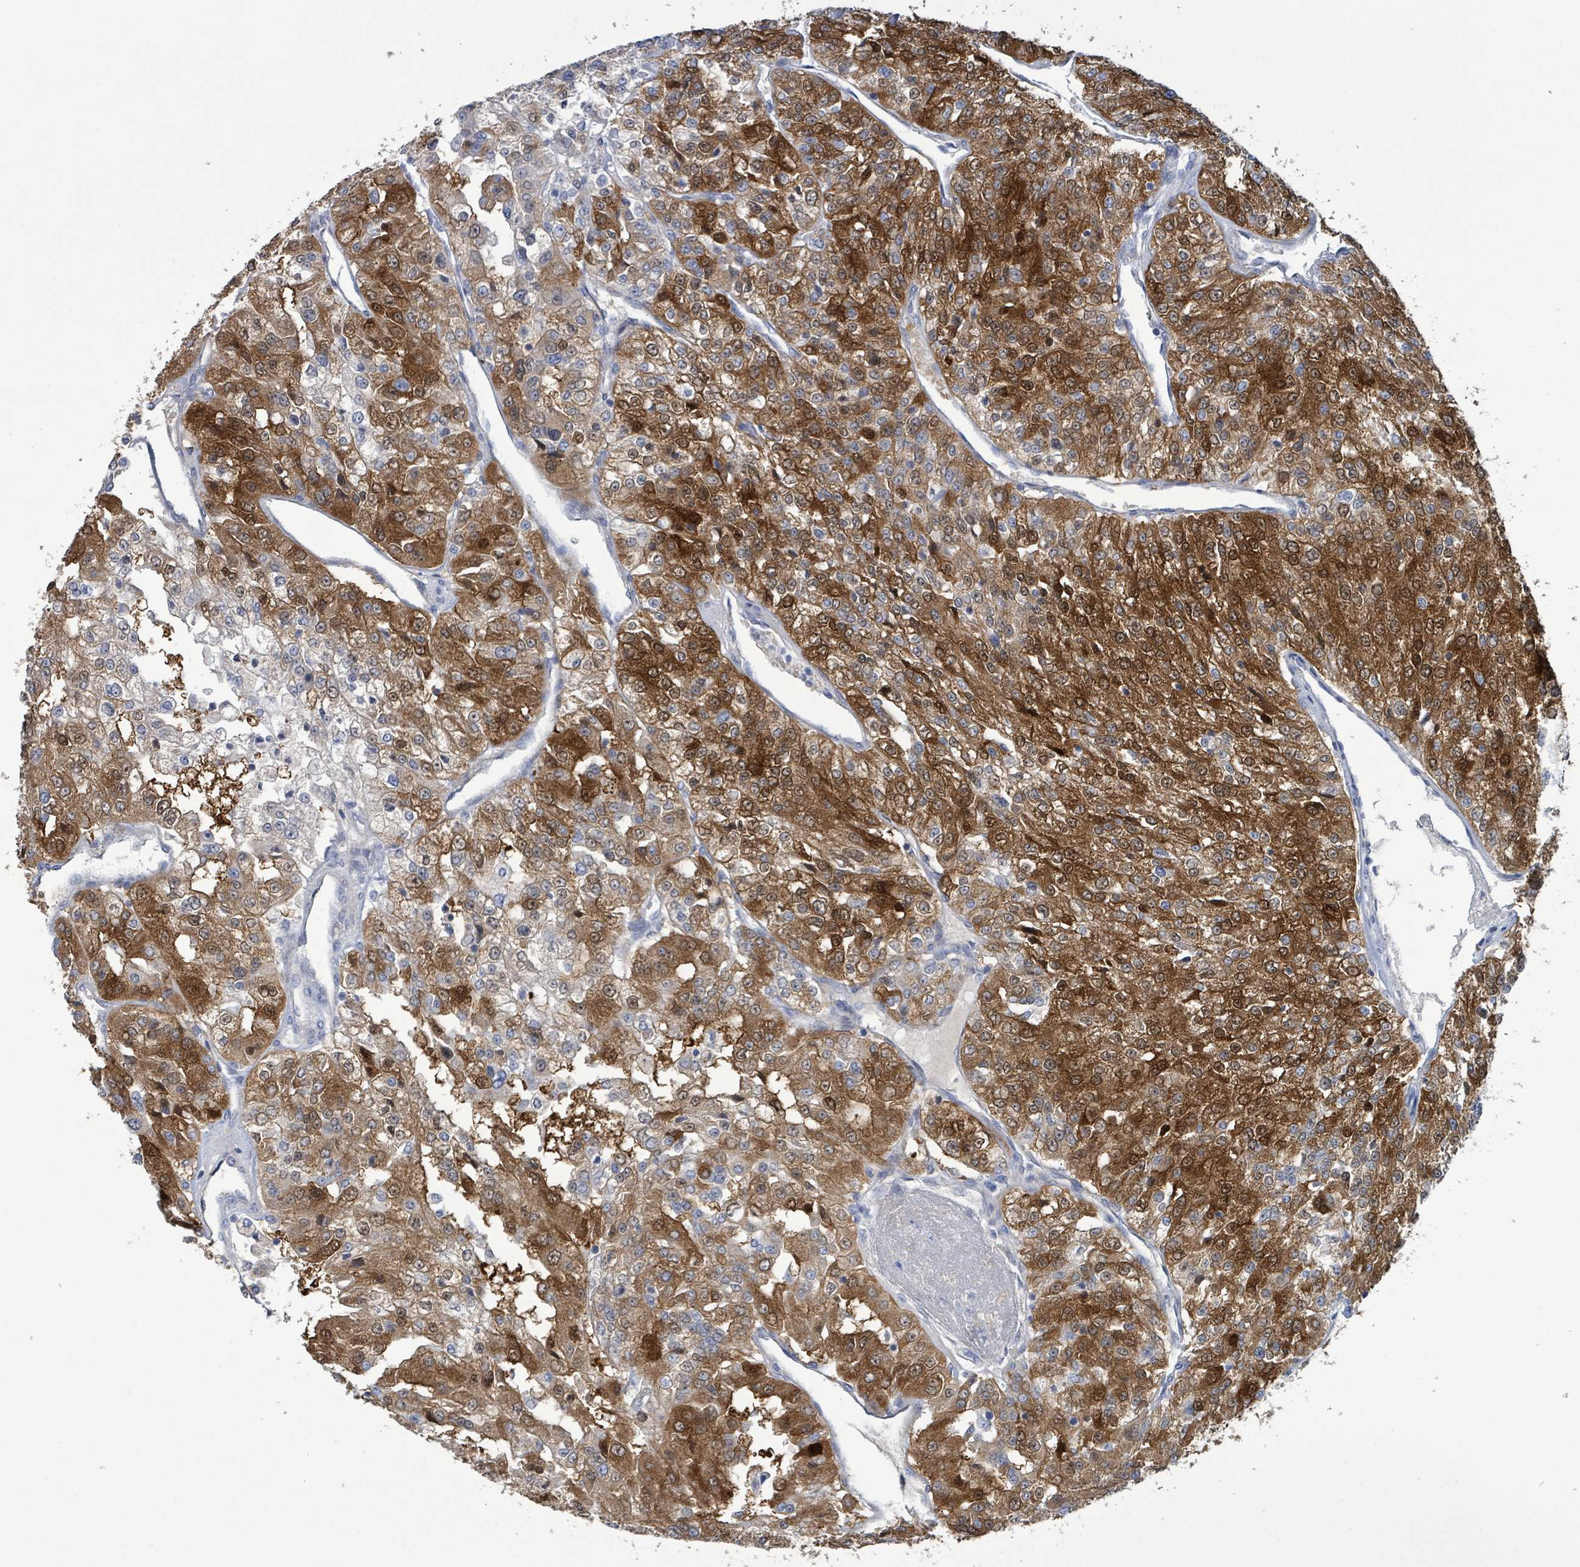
{"staining": {"intensity": "strong", "quantity": ">75%", "location": "cytoplasmic/membranous"}, "tissue": "renal cancer", "cell_type": "Tumor cells", "image_type": "cancer", "snomed": [{"axis": "morphology", "description": "Adenocarcinoma, NOS"}, {"axis": "topography", "description": "Kidney"}], "caption": "The immunohistochemical stain shows strong cytoplasmic/membranous staining in tumor cells of renal adenocarcinoma tissue. Nuclei are stained in blue.", "gene": "PKLR", "patient": {"sex": "female", "age": 63}}